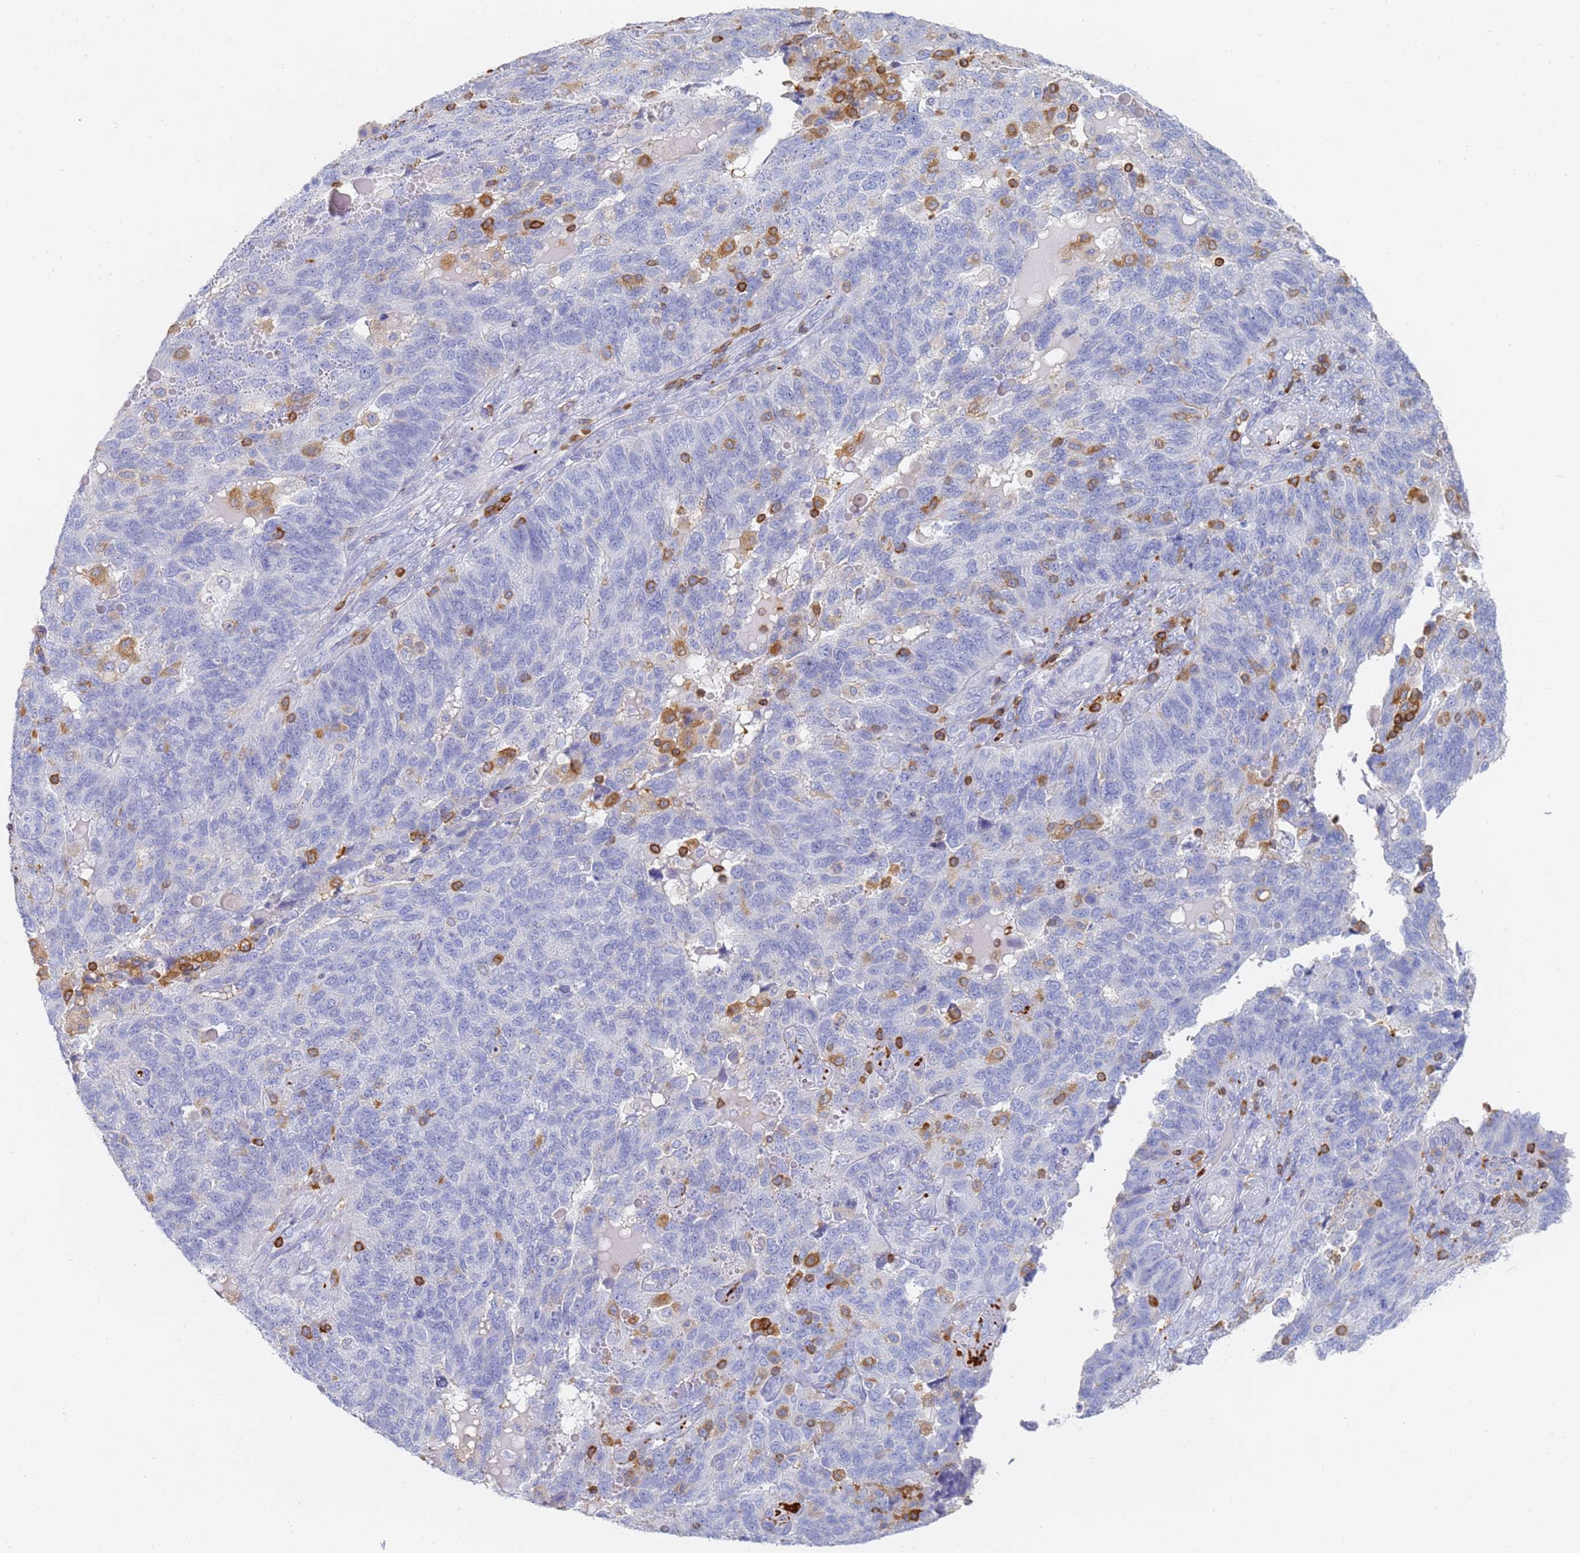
{"staining": {"intensity": "negative", "quantity": "none", "location": "none"}, "tissue": "endometrial cancer", "cell_type": "Tumor cells", "image_type": "cancer", "snomed": [{"axis": "morphology", "description": "Adenocarcinoma, NOS"}, {"axis": "topography", "description": "Endometrium"}], "caption": "Endometrial cancer (adenocarcinoma) stained for a protein using immunohistochemistry displays no expression tumor cells.", "gene": "BIN2", "patient": {"sex": "female", "age": 66}}